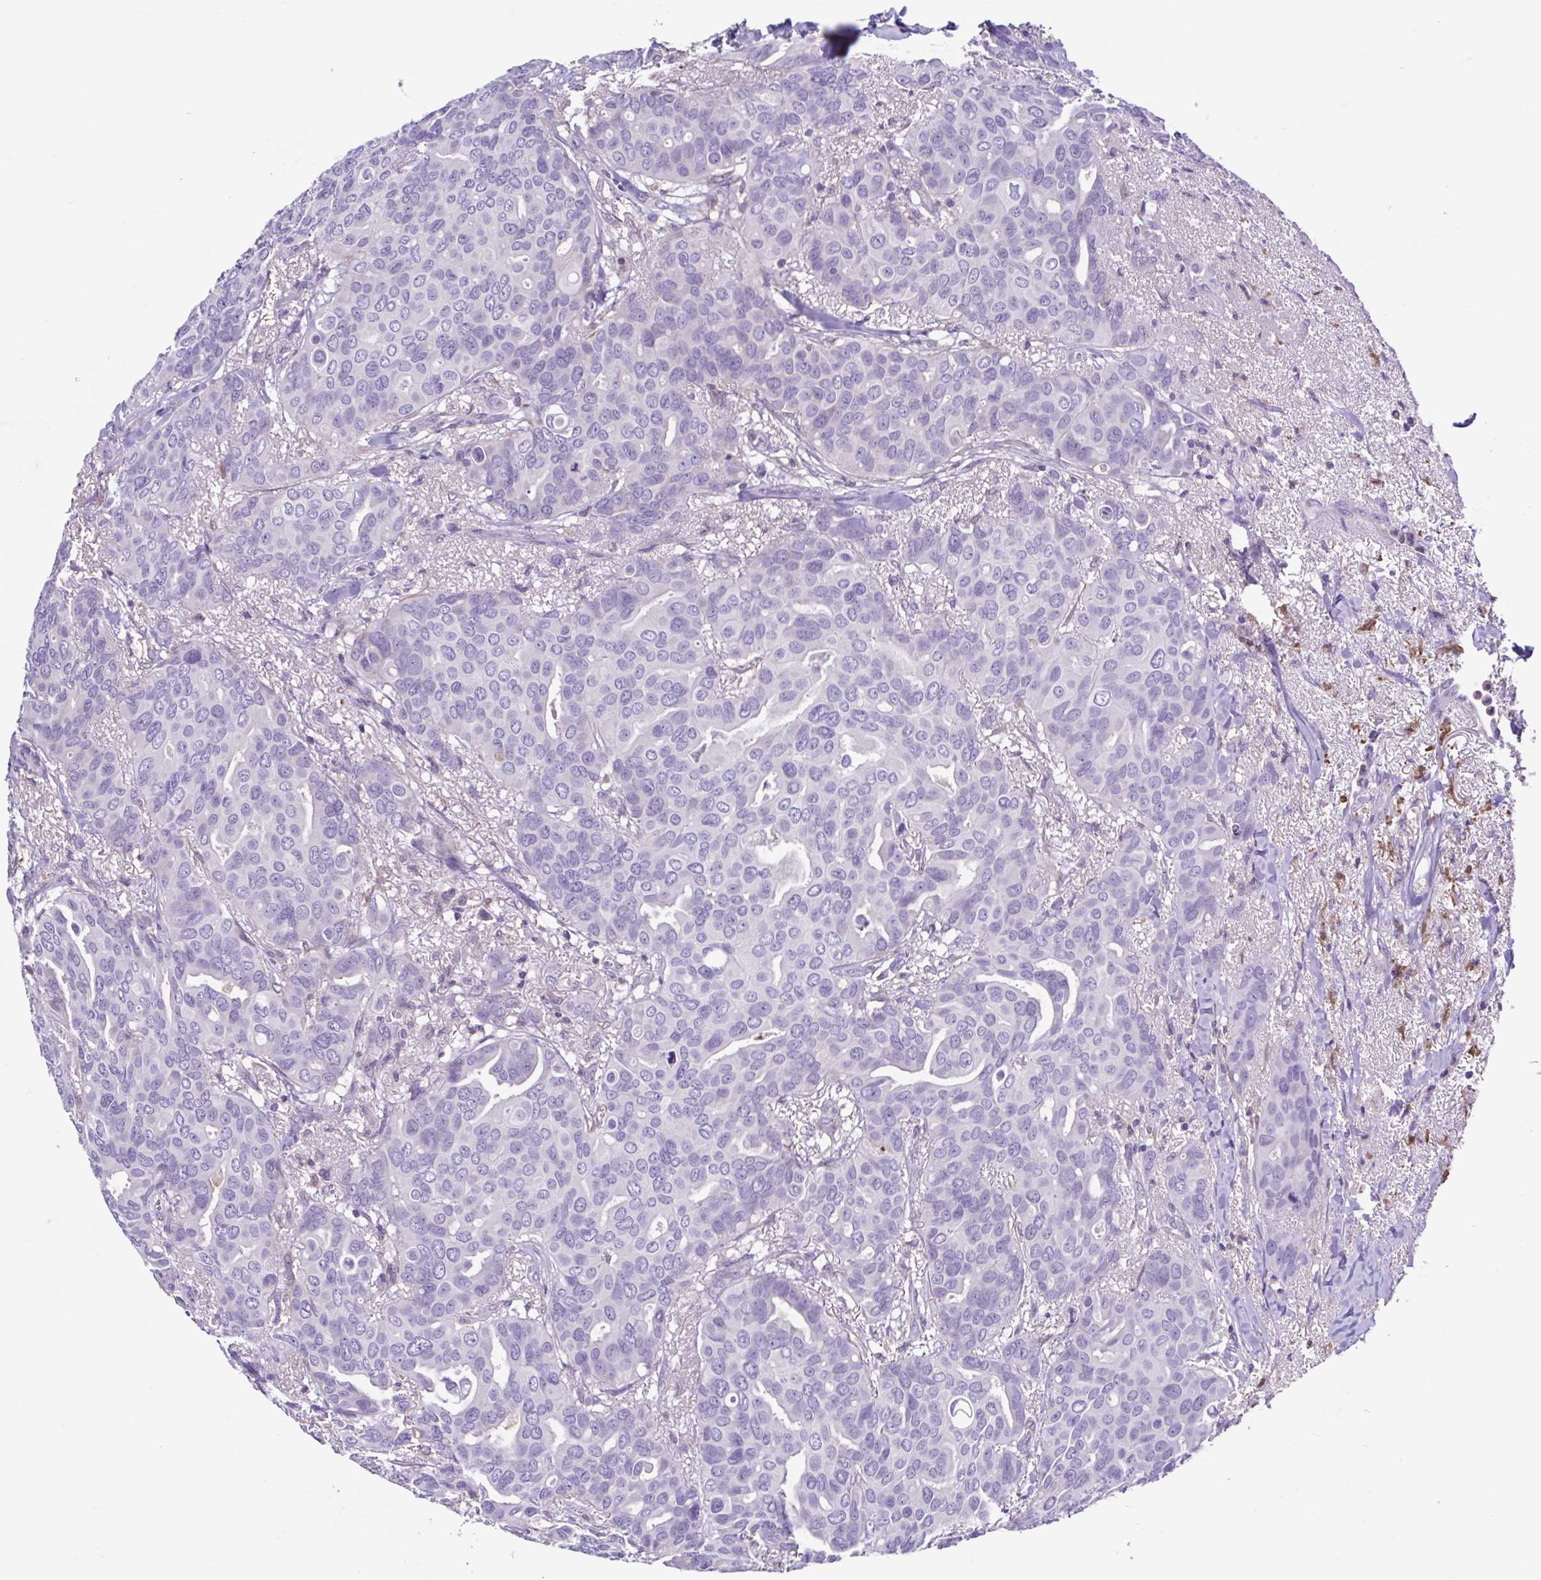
{"staining": {"intensity": "negative", "quantity": "none", "location": "none"}, "tissue": "breast cancer", "cell_type": "Tumor cells", "image_type": "cancer", "snomed": [{"axis": "morphology", "description": "Duct carcinoma"}, {"axis": "topography", "description": "Breast"}], "caption": "DAB immunohistochemical staining of human breast invasive ductal carcinoma exhibits no significant expression in tumor cells. (Brightfield microscopy of DAB IHC at high magnification).", "gene": "ANXA10", "patient": {"sex": "female", "age": 54}}